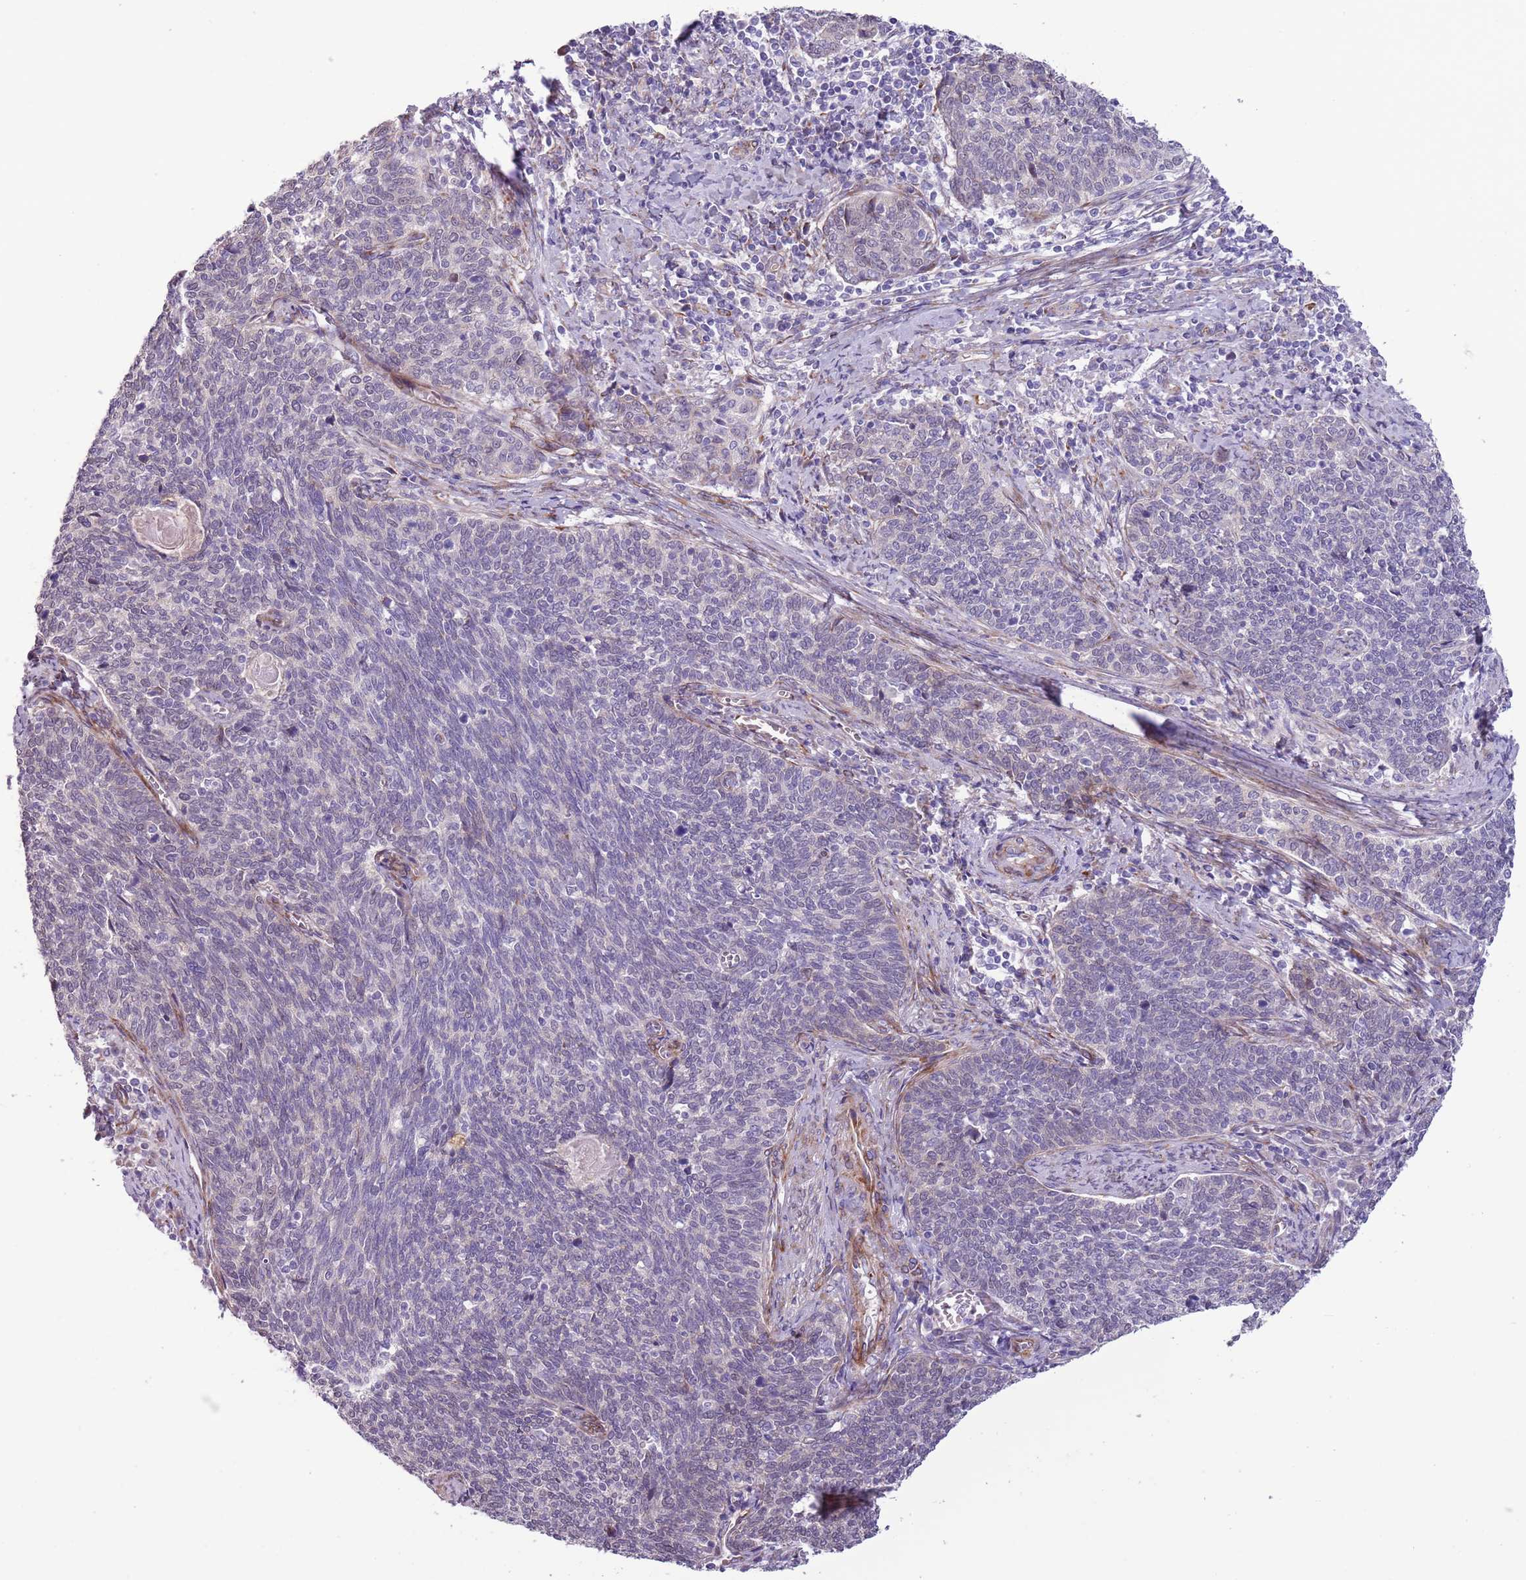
{"staining": {"intensity": "negative", "quantity": "none", "location": "none"}, "tissue": "cervical cancer", "cell_type": "Tumor cells", "image_type": "cancer", "snomed": [{"axis": "morphology", "description": "Squamous cell carcinoma, NOS"}, {"axis": "topography", "description": "Cervix"}], "caption": "Immunohistochemistry image of human cervical cancer stained for a protein (brown), which displays no staining in tumor cells. Nuclei are stained in blue.", "gene": "MRPL32", "patient": {"sex": "female", "age": 39}}